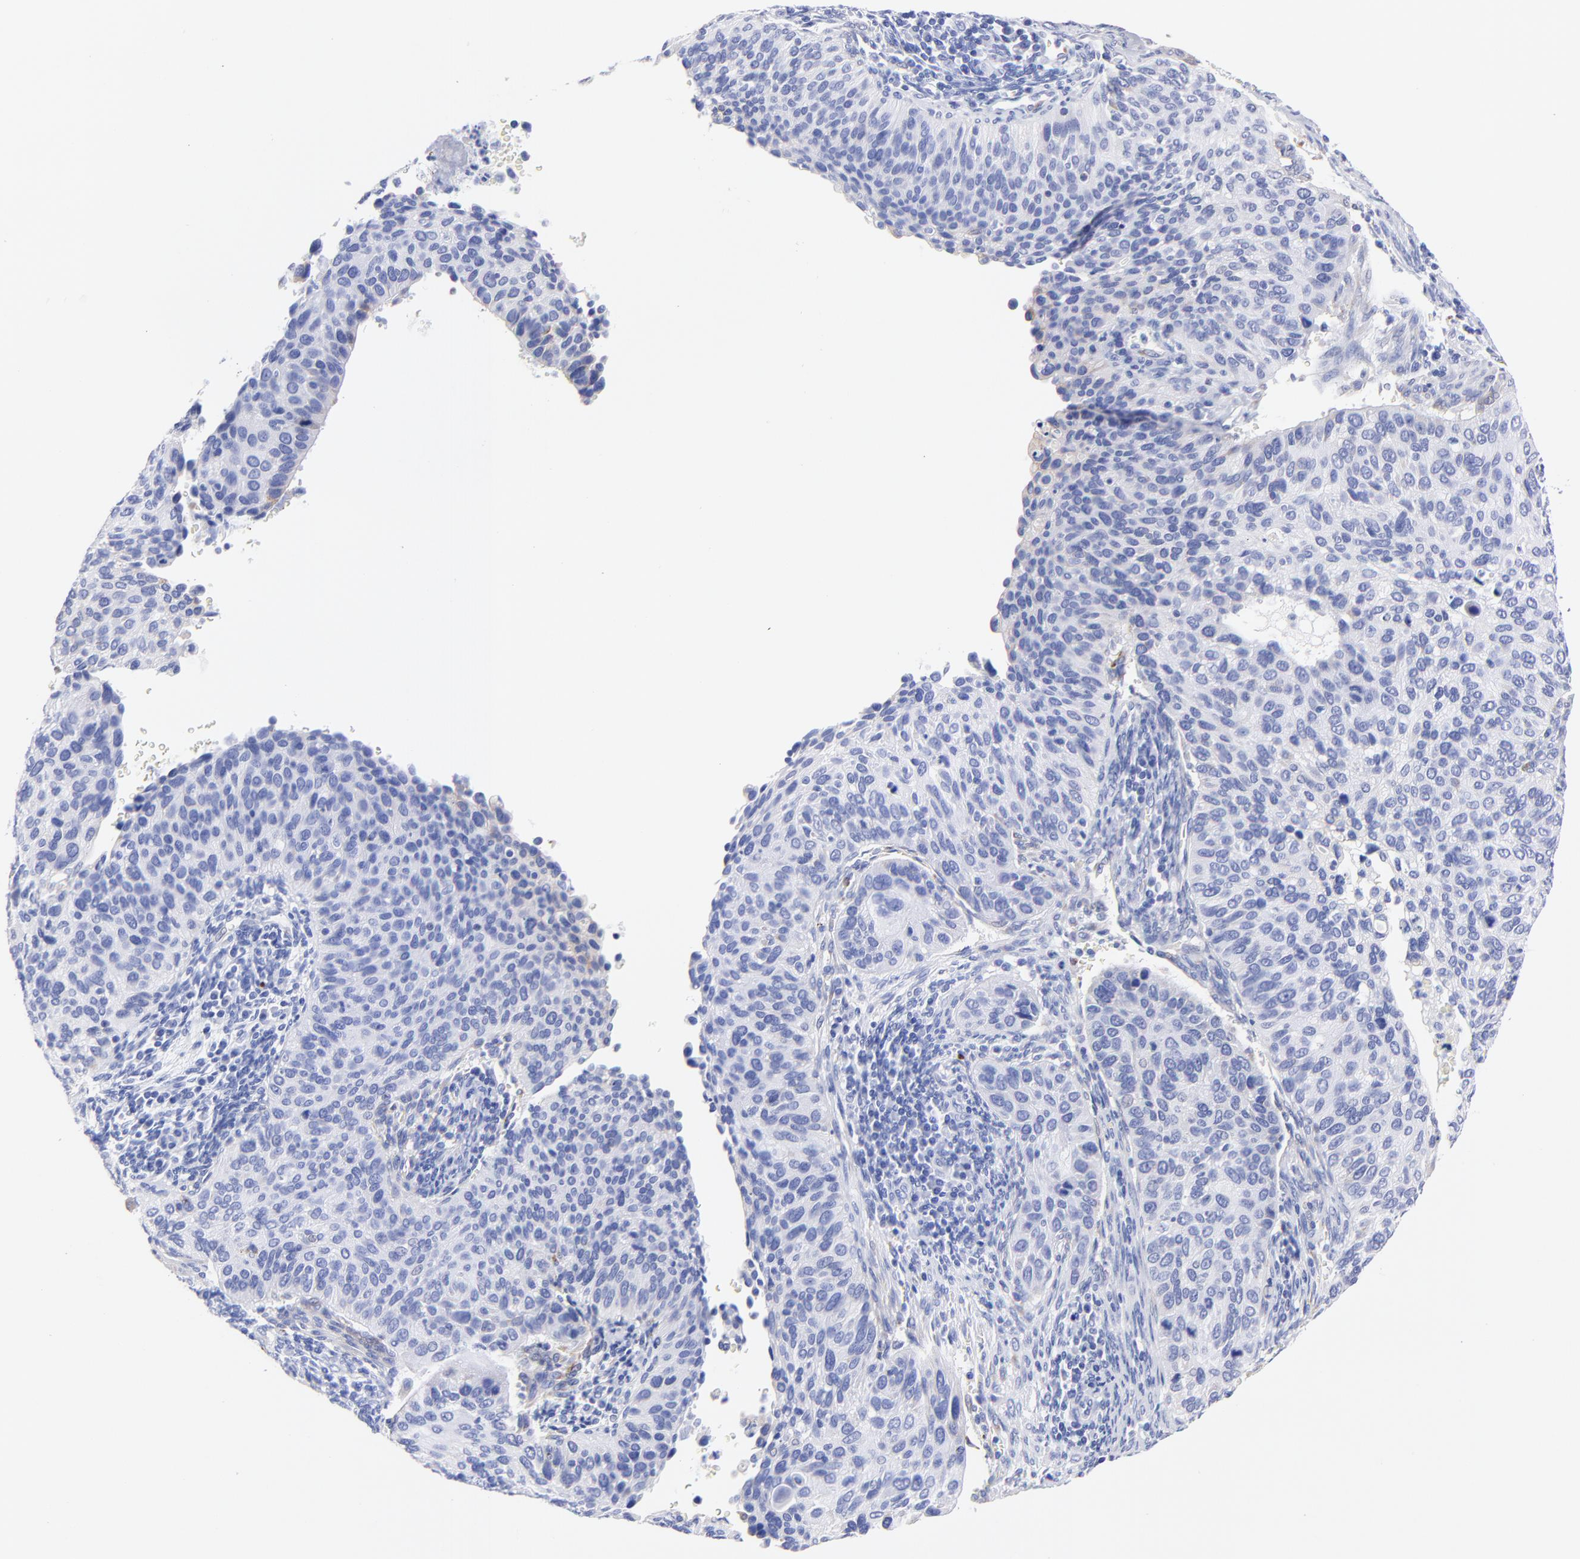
{"staining": {"intensity": "negative", "quantity": "none", "location": "none"}, "tissue": "cervical cancer", "cell_type": "Tumor cells", "image_type": "cancer", "snomed": [{"axis": "morphology", "description": "Adenocarcinoma, NOS"}, {"axis": "topography", "description": "Cervix"}], "caption": "Immunohistochemical staining of cervical cancer displays no significant positivity in tumor cells. (DAB (3,3'-diaminobenzidine) immunohistochemistry (IHC), high magnification).", "gene": "C1QTNF6", "patient": {"sex": "female", "age": 29}}